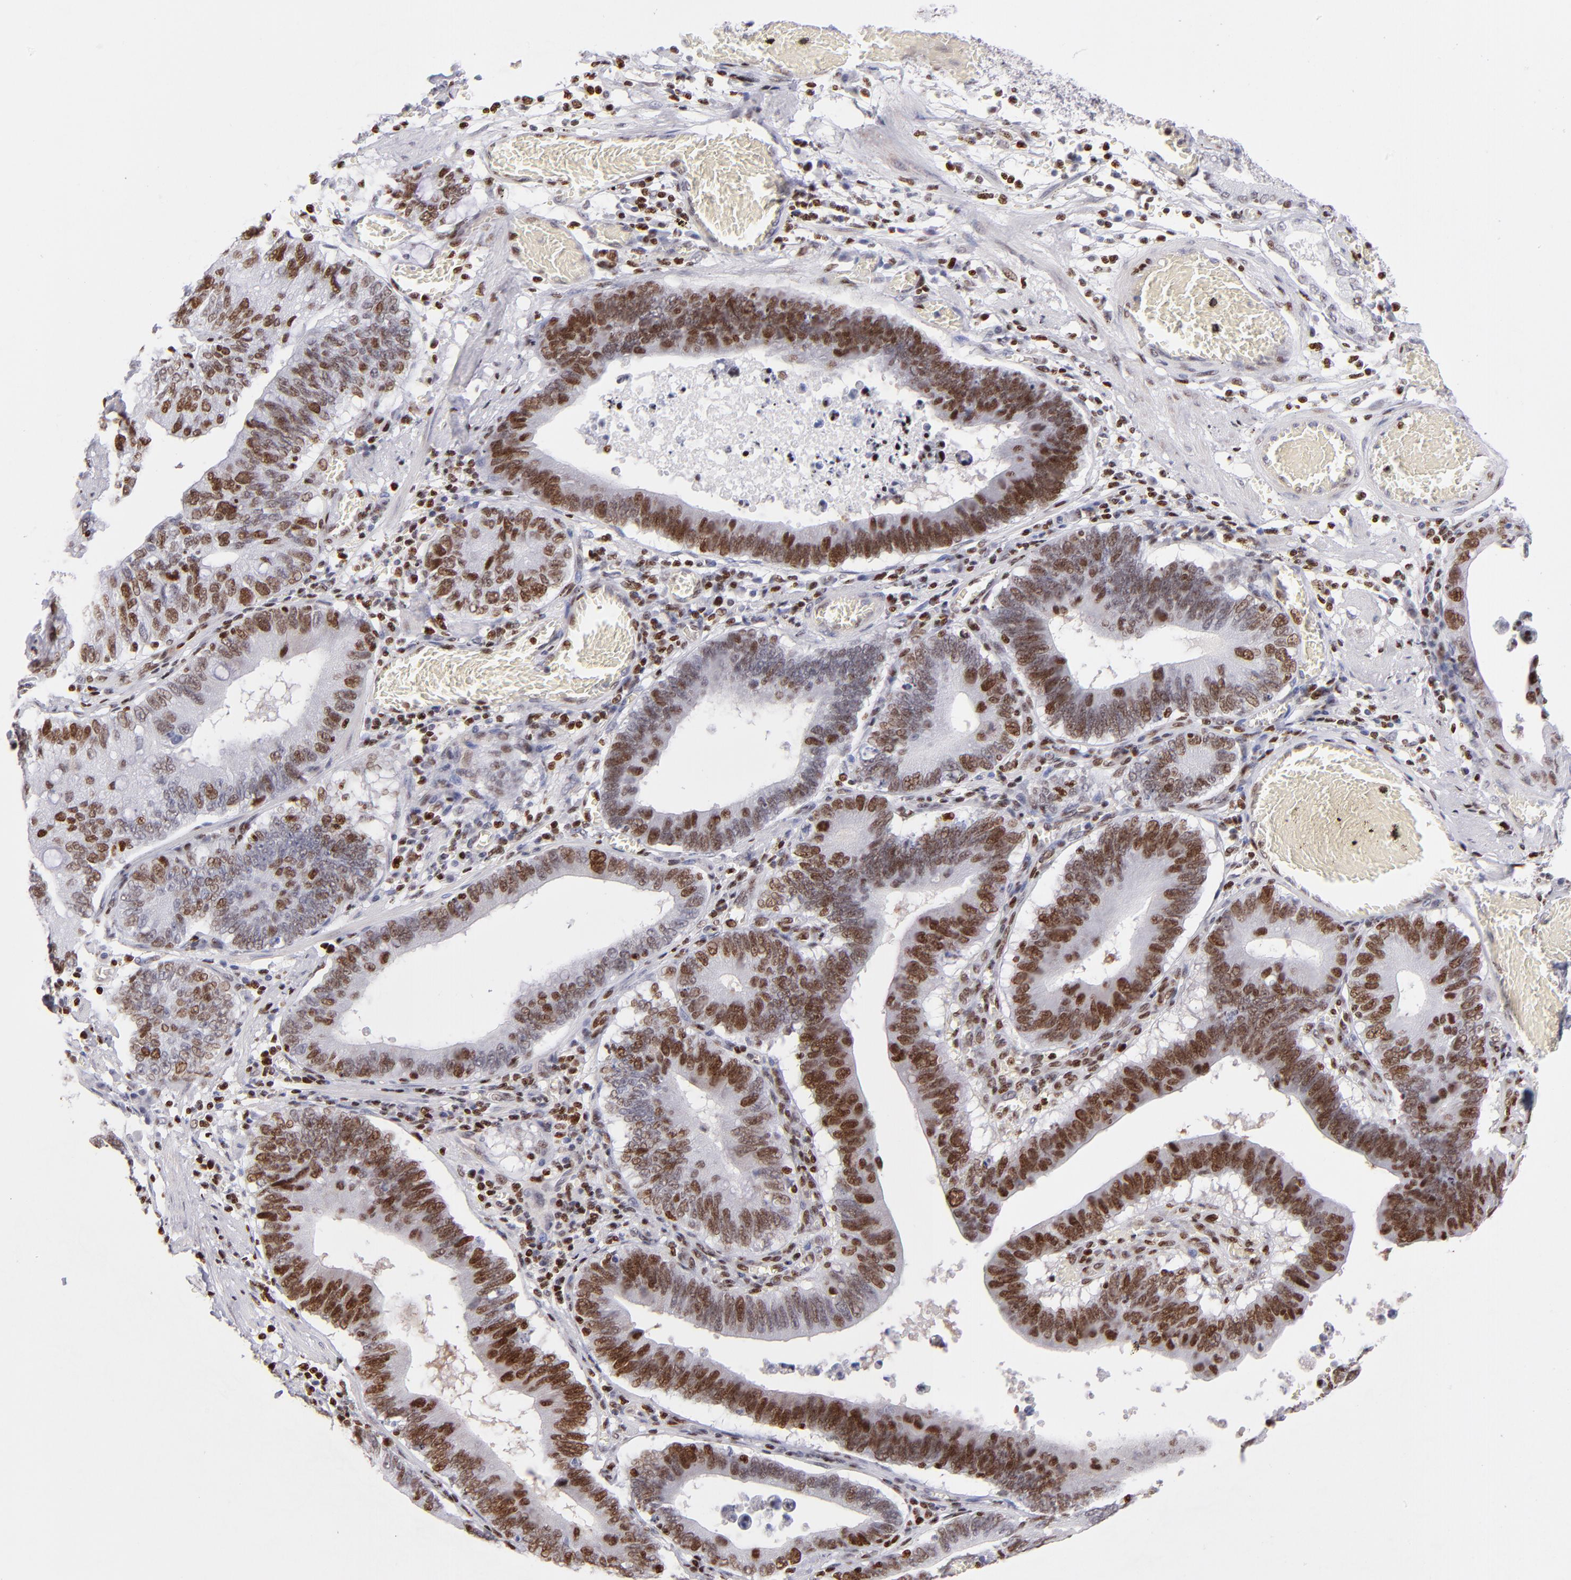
{"staining": {"intensity": "strong", "quantity": ">75%", "location": "nuclear"}, "tissue": "stomach cancer", "cell_type": "Tumor cells", "image_type": "cancer", "snomed": [{"axis": "morphology", "description": "Adenocarcinoma, NOS"}, {"axis": "topography", "description": "Stomach"}, {"axis": "topography", "description": "Gastric cardia"}], "caption": "Immunohistochemistry (DAB (3,3'-diaminobenzidine)) staining of human stomach cancer demonstrates strong nuclear protein positivity in about >75% of tumor cells.", "gene": "POLA1", "patient": {"sex": "male", "age": 59}}